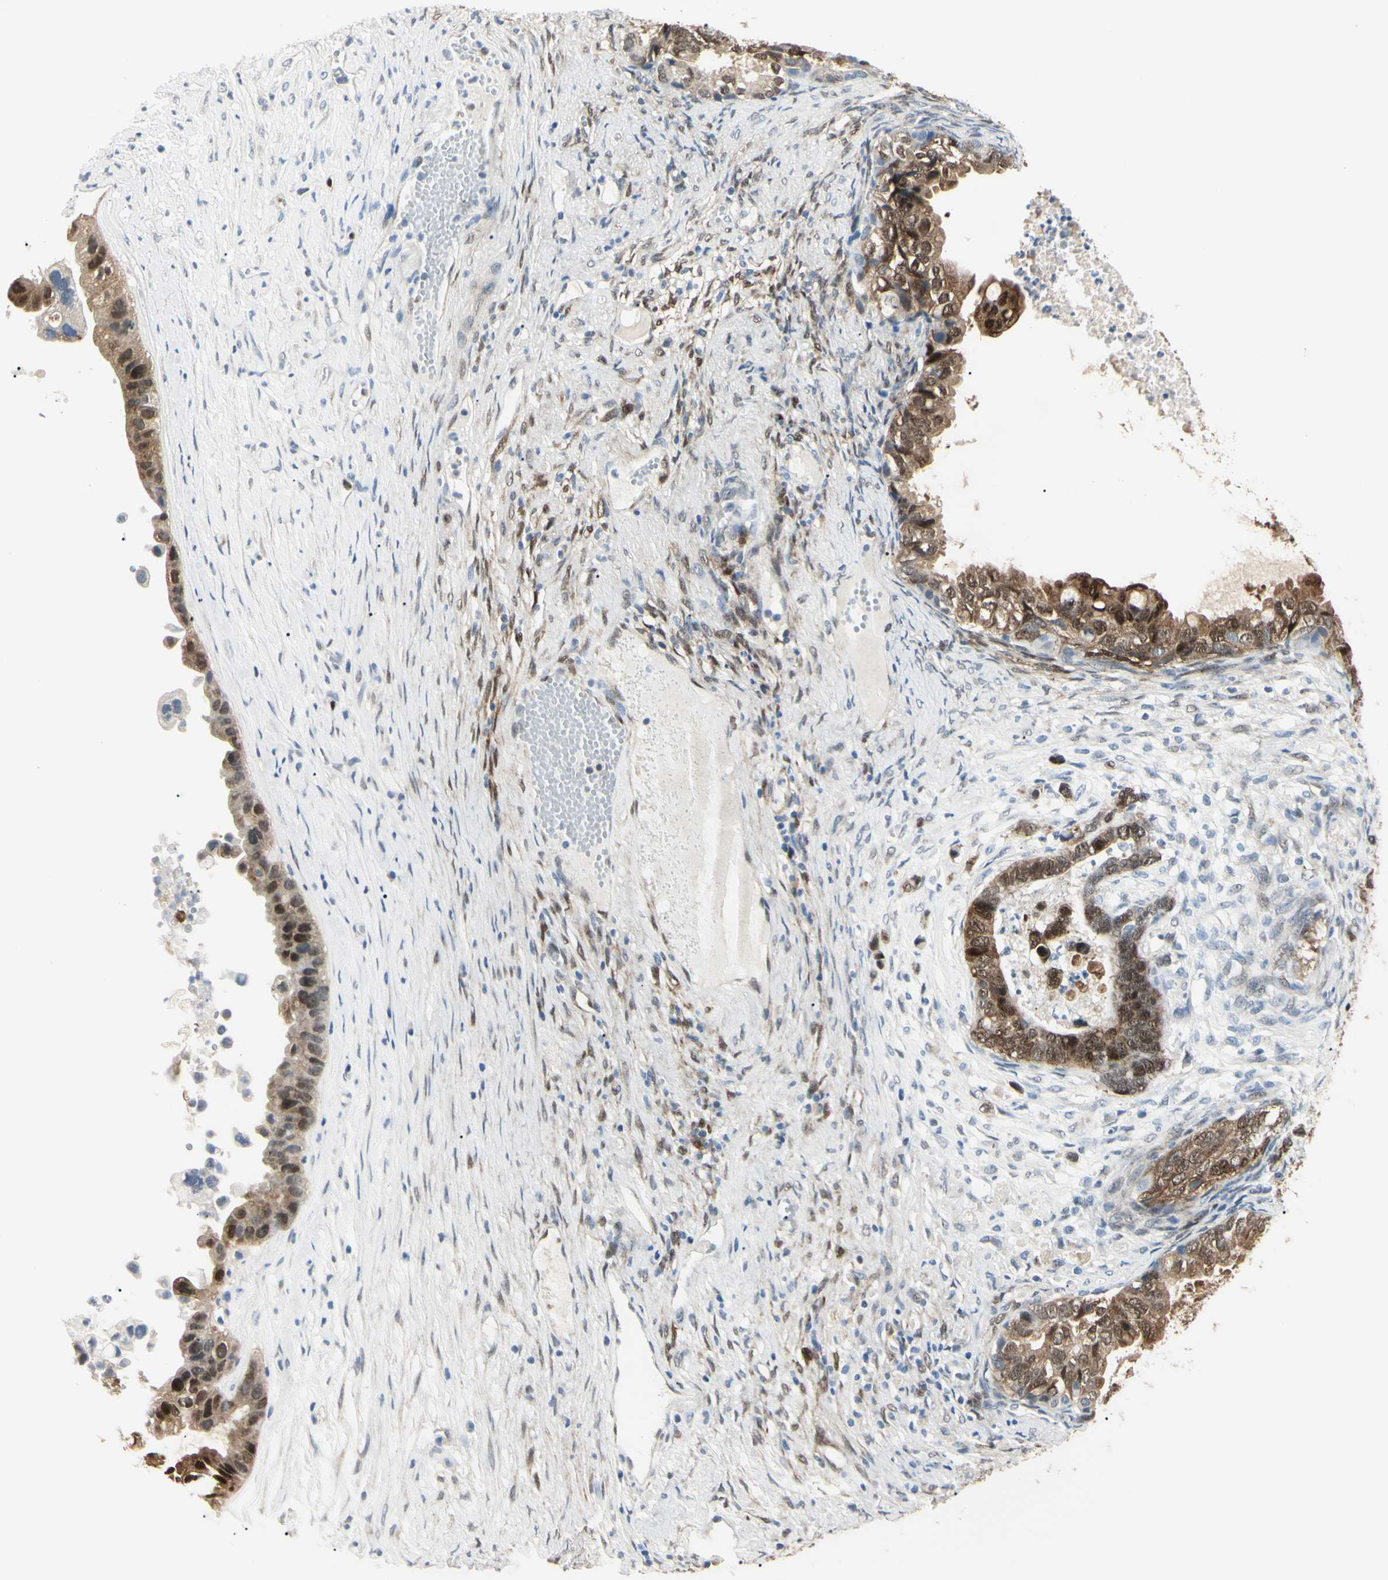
{"staining": {"intensity": "strong", "quantity": "25%-75%", "location": "cytoplasmic/membranous,nuclear"}, "tissue": "ovarian cancer", "cell_type": "Tumor cells", "image_type": "cancer", "snomed": [{"axis": "morphology", "description": "Cystadenocarcinoma, mucinous, NOS"}, {"axis": "topography", "description": "Ovary"}], "caption": "Mucinous cystadenocarcinoma (ovarian) was stained to show a protein in brown. There is high levels of strong cytoplasmic/membranous and nuclear expression in approximately 25%-75% of tumor cells.", "gene": "AKR1C3", "patient": {"sex": "female", "age": 80}}